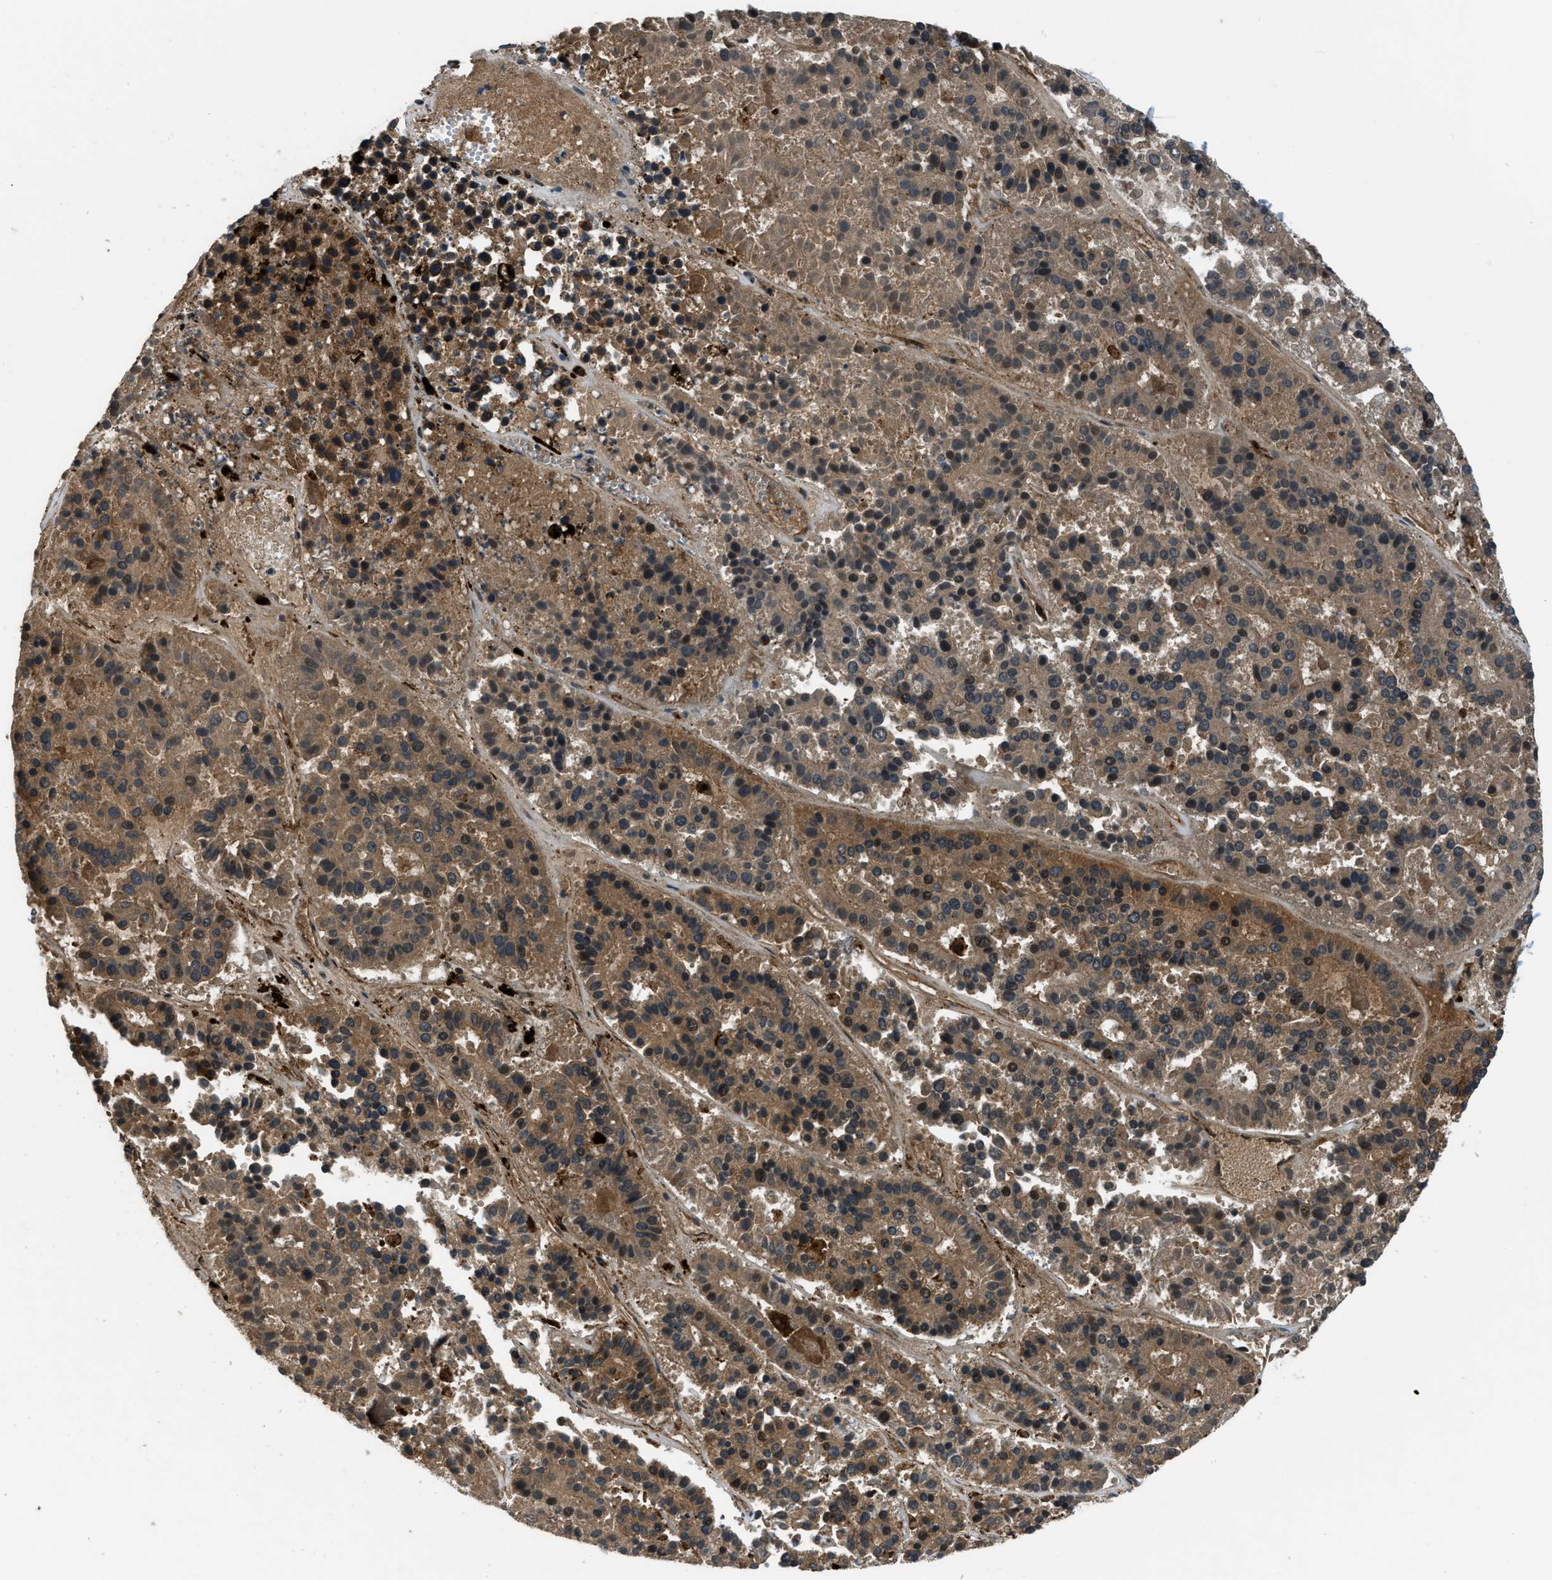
{"staining": {"intensity": "moderate", "quantity": ">75%", "location": "cytoplasmic/membranous"}, "tissue": "pancreatic cancer", "cell_type": "Tumor cells", "image_type": "cancer", "snomed": [{"axis": "morphology", "description": "Adenocarcinoma, NOS"}, {"axis": "topography", "description": "Pancreas"}], "caption": "DAB immunohistochemical staining of pancreatic cancer reveals moderate cytoplasmic/membranous protein expression in approximately >75% of tumor cells.", "gene": "GGH", "patient": {"sex": "male", "age": 50}}